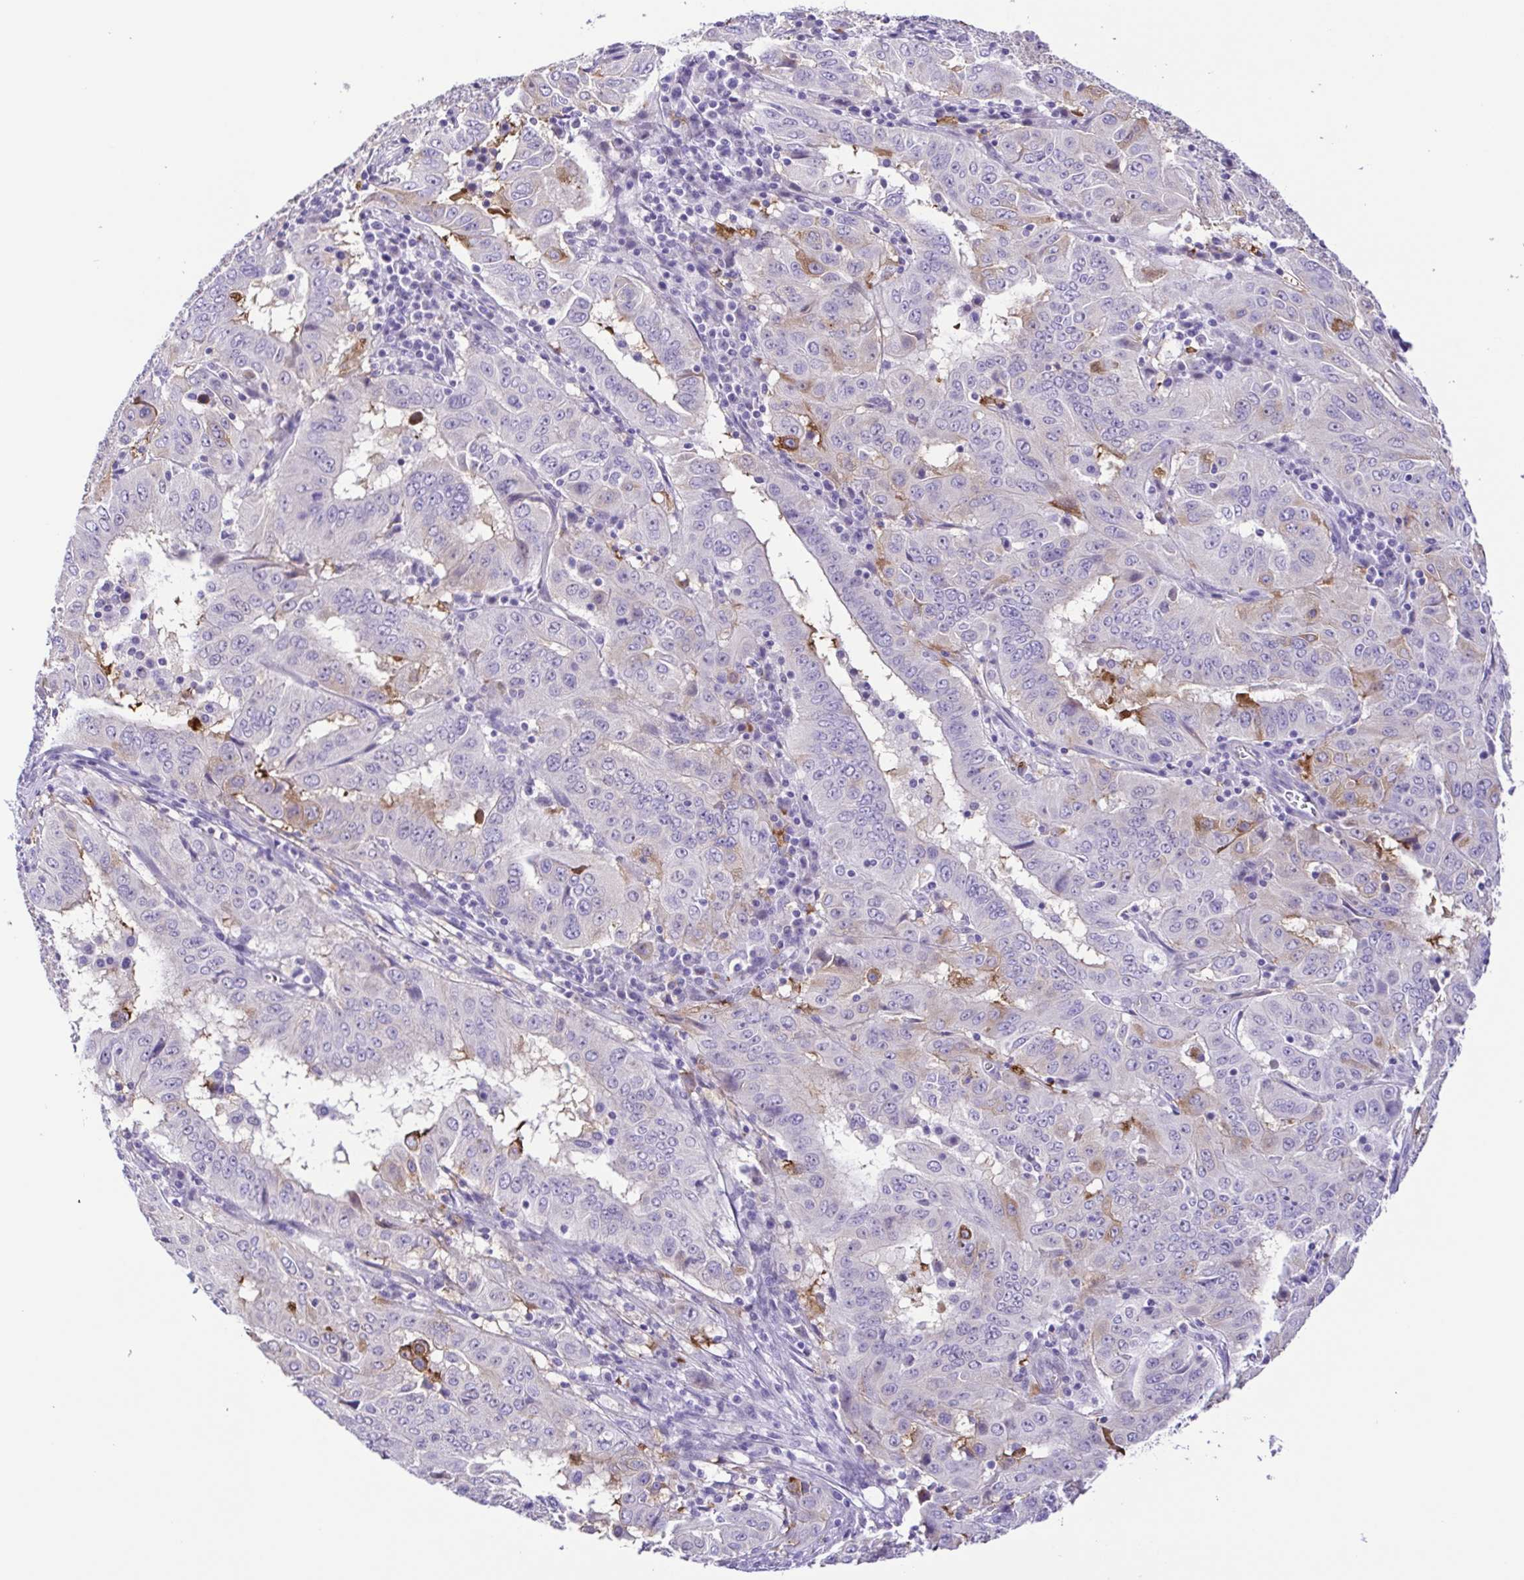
{"staining": {"intensity": "moderate", "quantity": "<25%", "location": "cytoplasmic/membranous"}, "tissue": "pancreatic cancer", "cell_type": "Tumor cells", "image_type": "cancer", "snomed": [{"axis": "morphology", "description": "Adenocarcinoma, NOS"}, {"axis": "topography", "description": "Pancreas"}], "caption": "IHC (DAB (3,3'-diaminobenzidine)) staining of human pancreatic cancer shows moderate cytoplasmic/membranous protein staining in about <25% of tumor cells.", "gene": "DCLK2", "patient": {"sex": "male", "age": 63}}